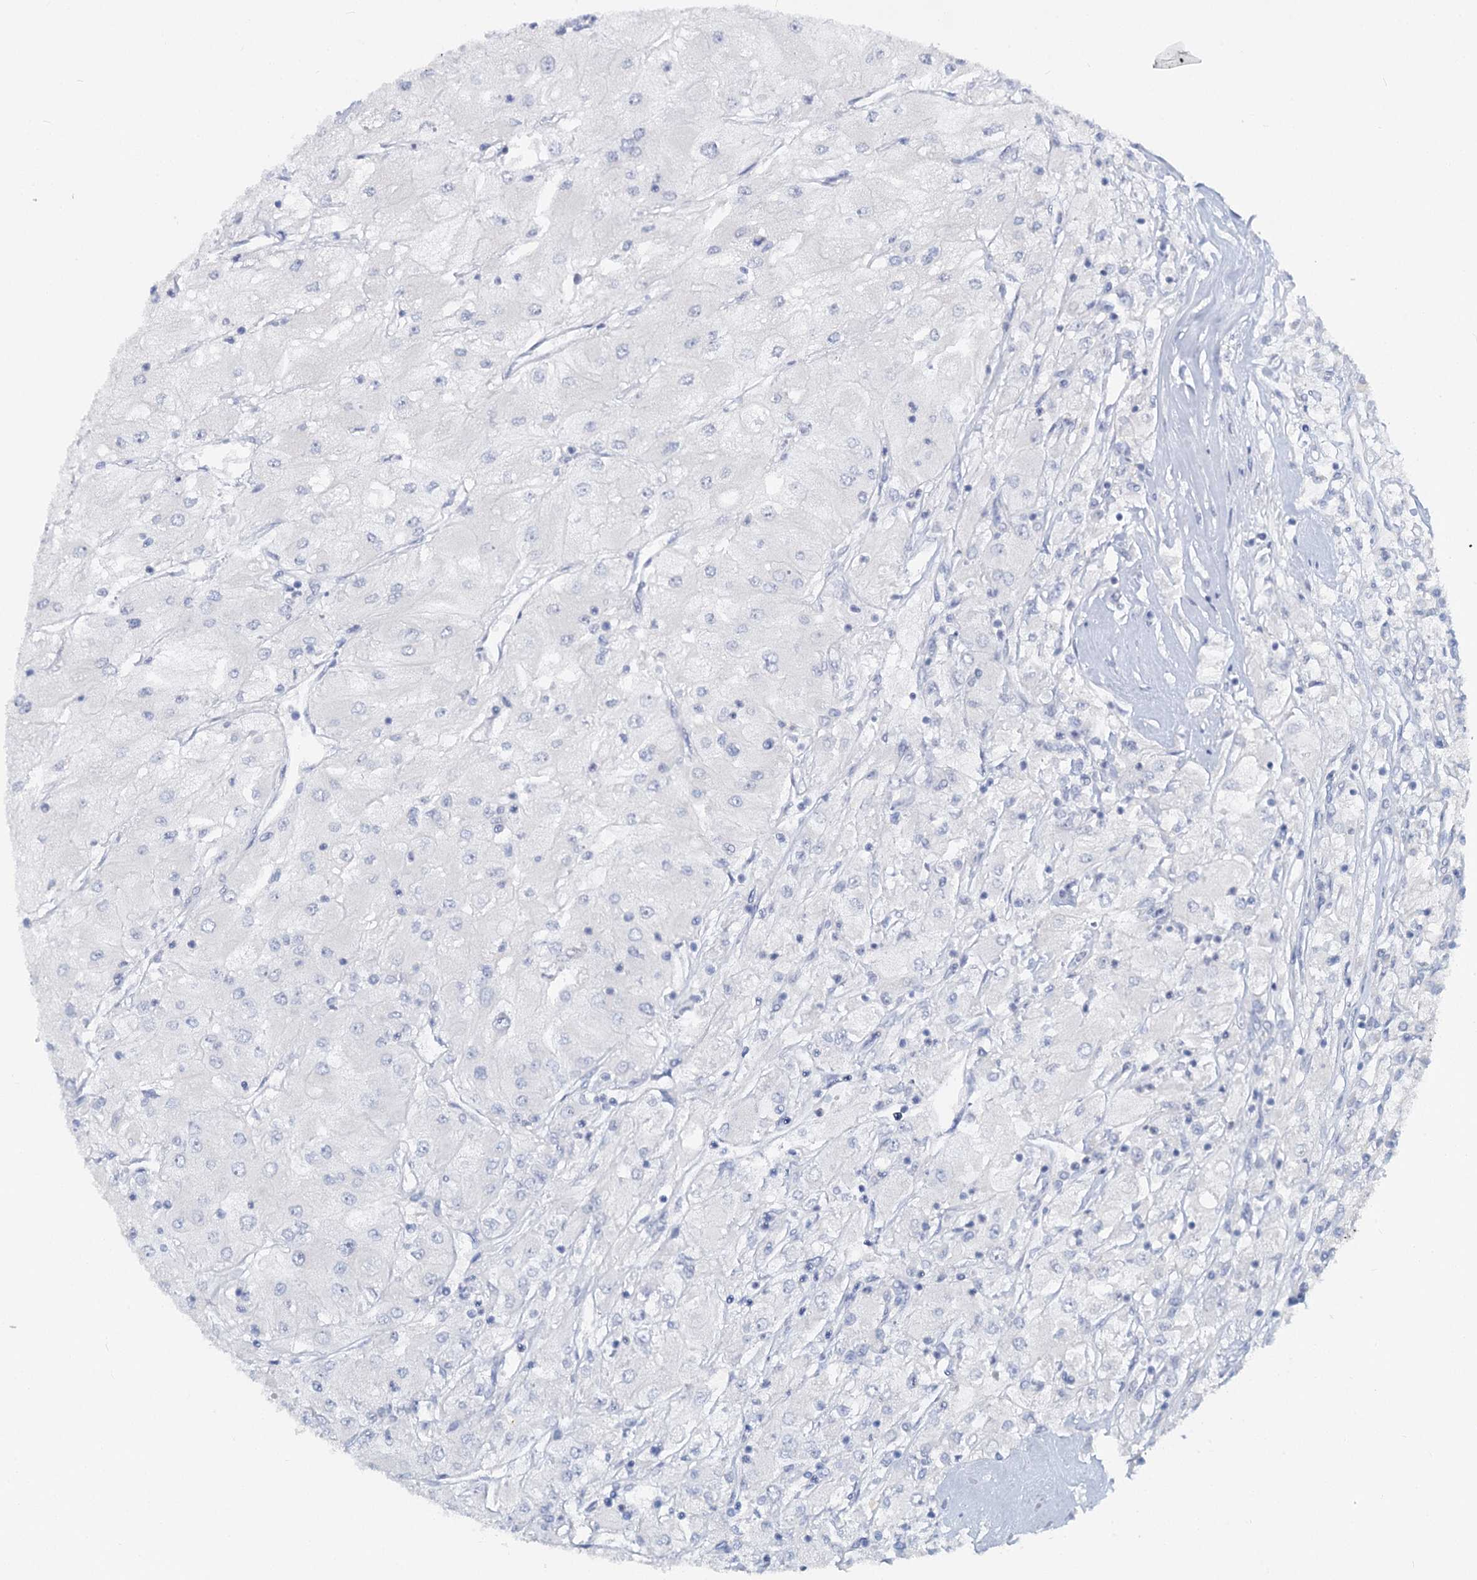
{"staining": {"intensity": "negative", "quantity": "none", "location": "none"}, "tissue": "renal cancer", "cell_type": "Tumor cells", "image_type": "cancer", "snomed": [{"axis": "morphology", "description": "Adenocarcinoma, NOS"}, {"axis": "topography", "description": "Kidney"}], "caption": "Immunohistochemical staining of human renal cancer (adenocarcinoma) displays no significant positivity in tumor cells.", "gene": "CHGA", "patient": {"sex": "male", "age": 80}}